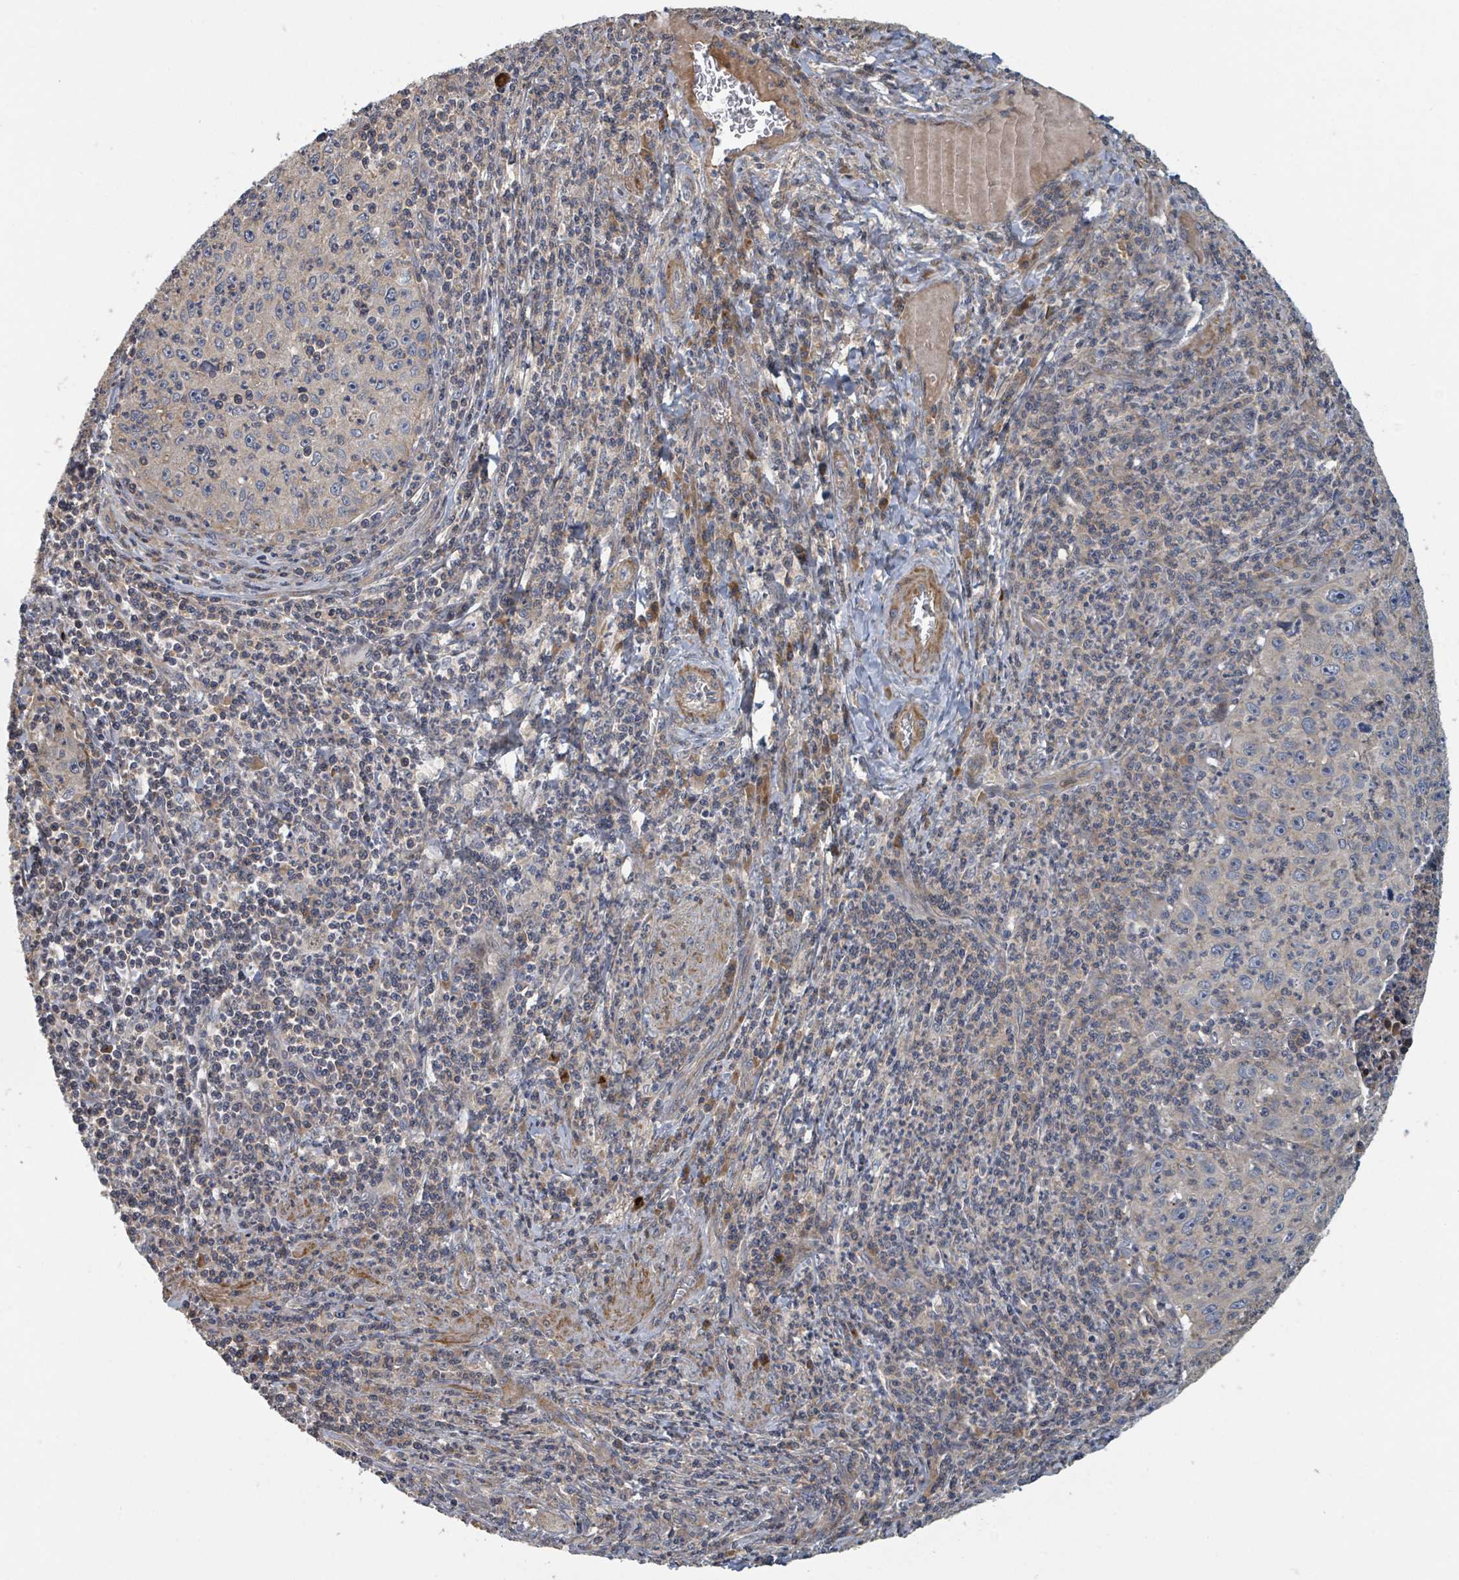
{"staining": {"intensity": "weak", "quantity": "25%-75%", "location": "cytoplasmic/membranous"}, "tissue": "cervical cancer", "cell_type": "Tumor cells", "image_type": "cancer", "snomed": [{"axis": "morphology", "description": "Squamous cell carcinoma, NOS"}, {"axis": "topography", "description": "Cervix"}], "caption": "A photomicrograph showing weak cytoplasmic/membranous expression in approximately 25%-75% of tumor cells in cervical cancer, as visualized by brown immunohistochemical staining.", "gene": "DPM1", "patient": {"sex": "female", "age": 30}}